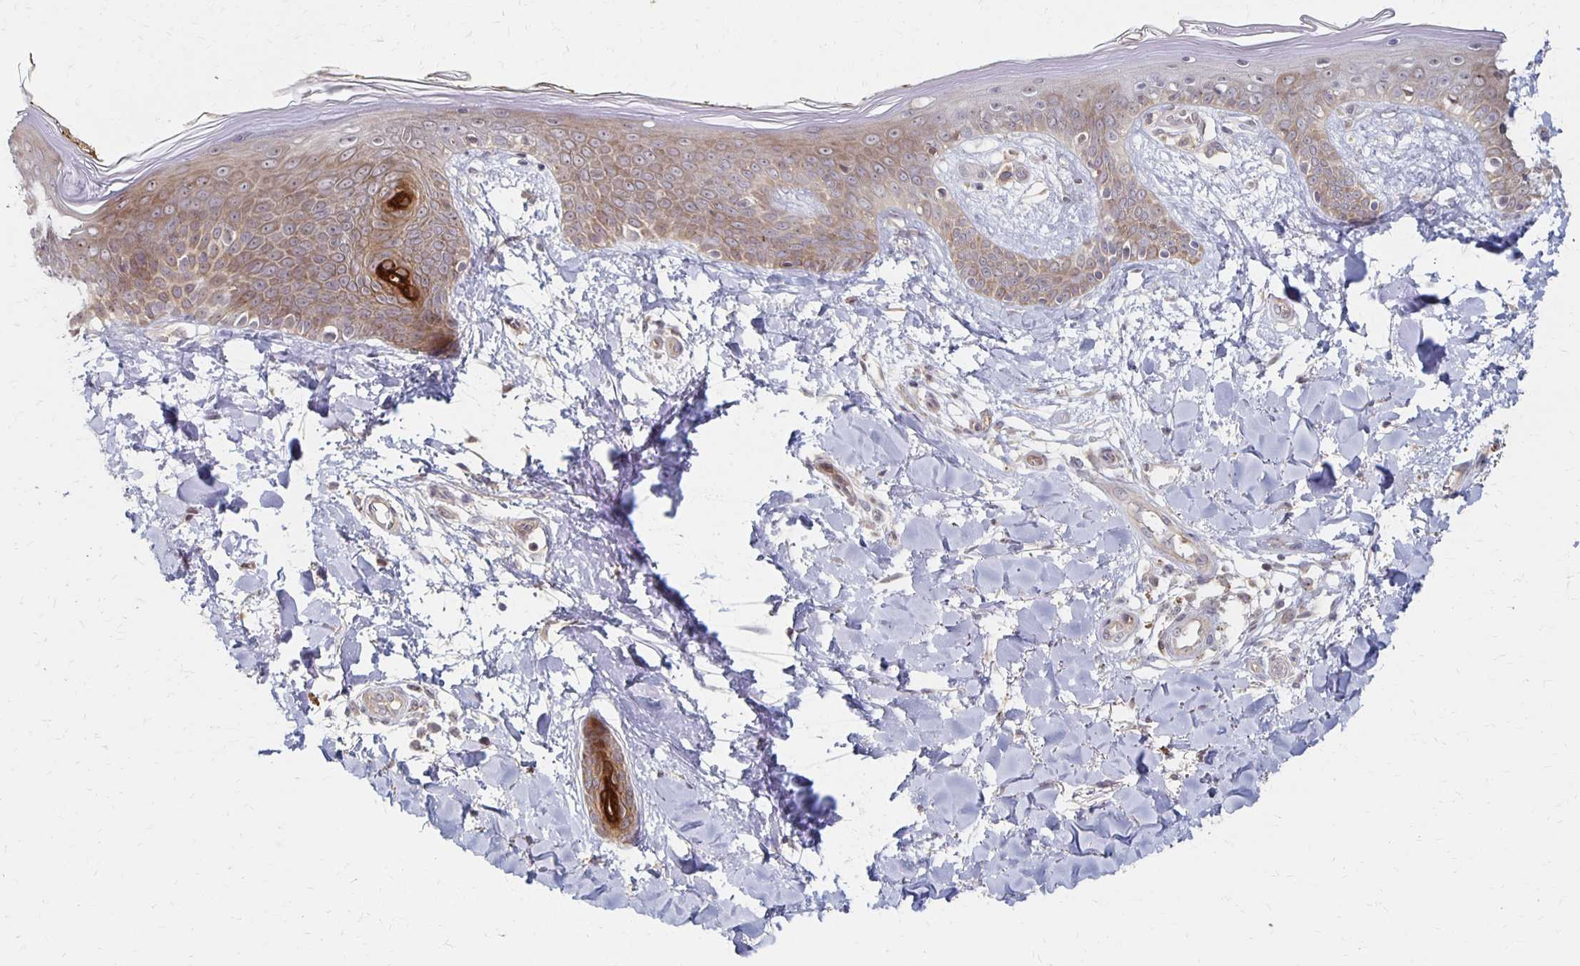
{"staining": {"intensity": "negative", "quantity": "none", "location": "none"}, "tissue": "skin", "cell_type": "Fibroblasts", "image_type": "normal", "snomed": [{"axis": "morphology", "description": "Normal tissue, NOS"}, {"axis": "topography", "description": "Skin"}], "caption": "Immunohistochemistry photomicrograph of benign skin: skin stained with DAB reveals no significant protein staining in fibroblasts. The staining was performed using DAB to visualize the protein expression in brown, while the nuclei were stained in blue with hematoxylin (Magnification: 20x).", "gene": "PRKCB", "patient": {"sex": "female", "age": 34}}